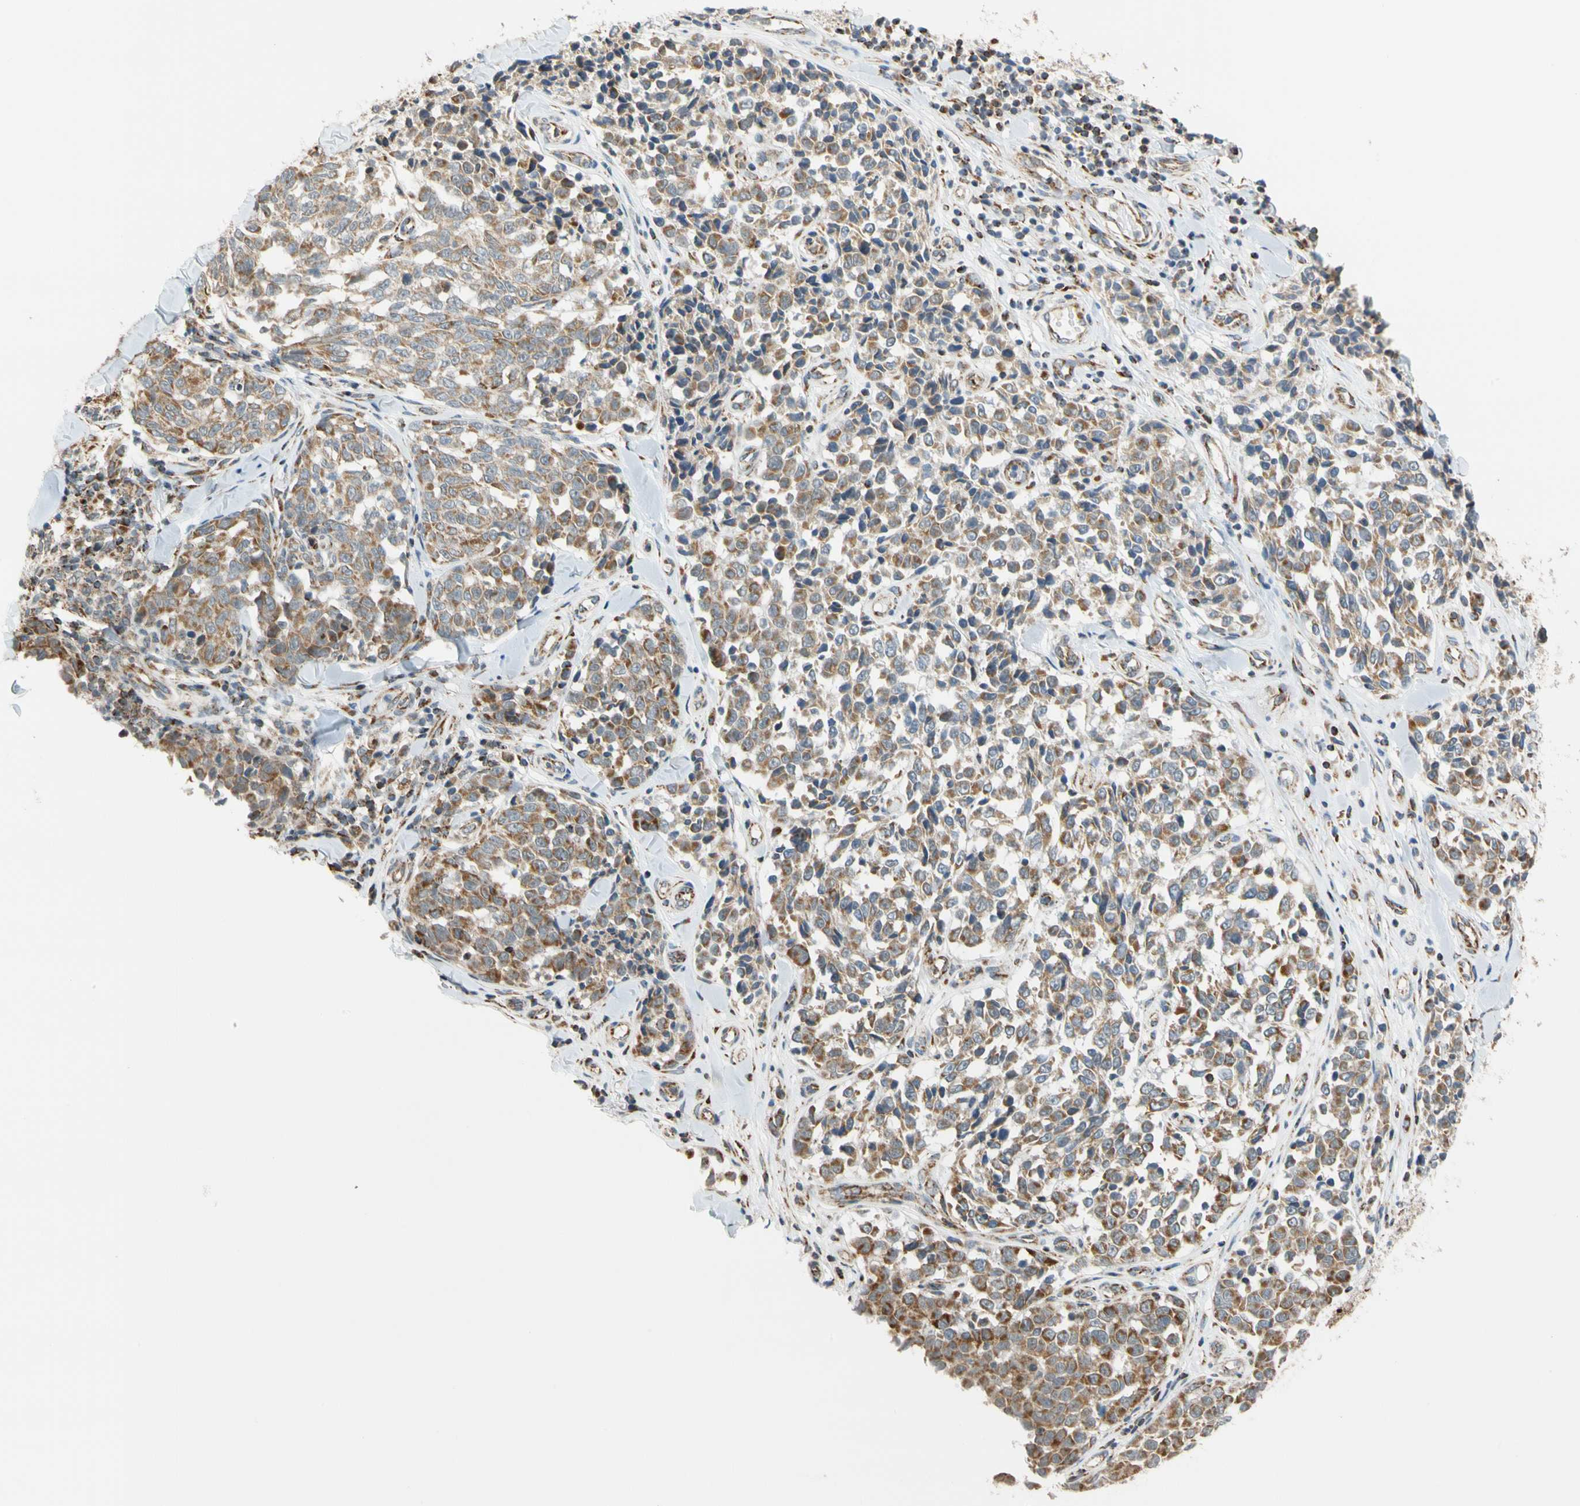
{"staining": {"intensity": "moderate", "quantity": ">75%", "location": "cytoplasmic/membranous"}, "tissue": "melanoma", "cell_type": "Tumor cells", "image_type": "cancer", "snomed": [{"axis": "morphology", "description": "Malignant melanoma, NOS"}, {"axis": "topography", "description": "Skin"}], "caption": "Human melanoma stained with a protein marker shows moderate staining in tumor cells.", "gene": "SFXN3", "patient": {"sex": "female", "age": 64}}